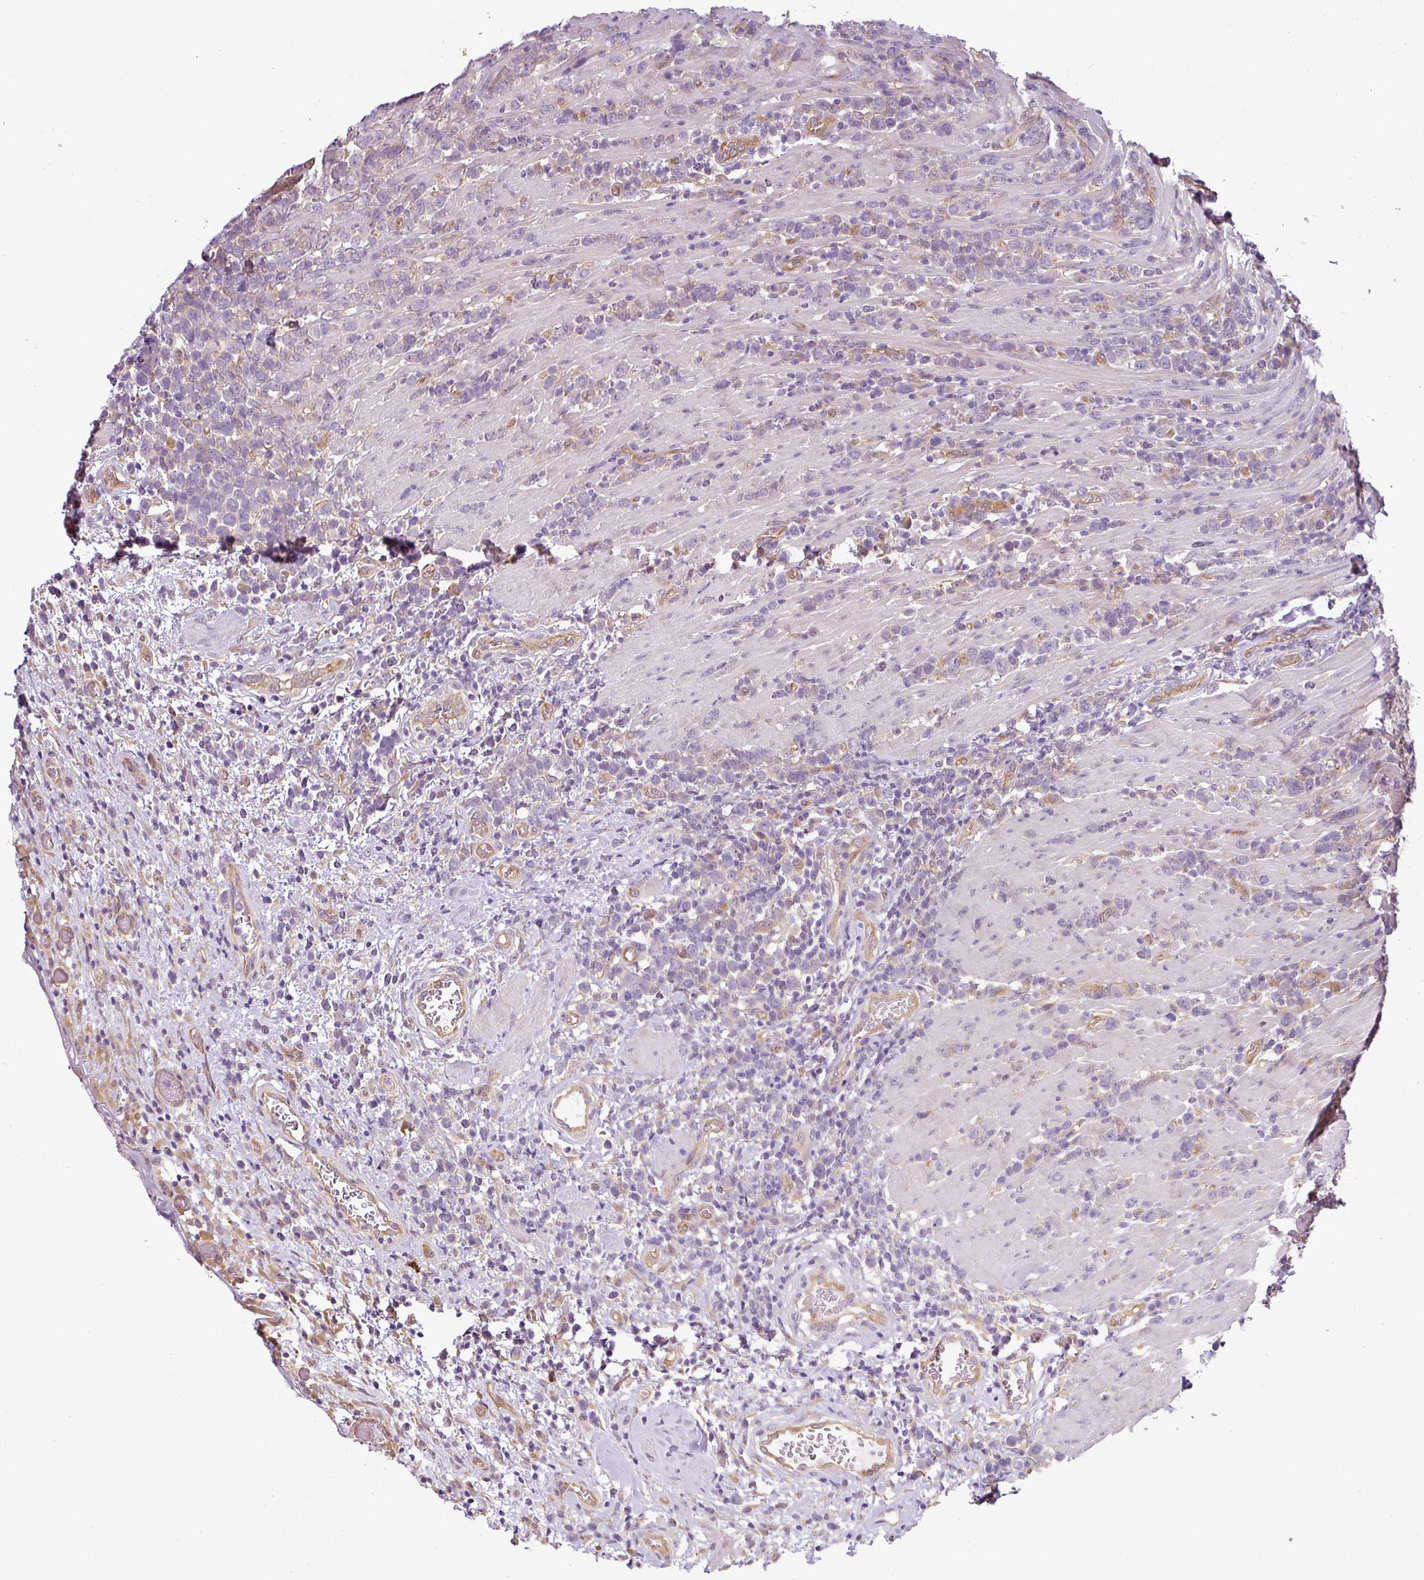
{"staining": {"intensity": "negative", "quantity": "none", "location": "none"}, "tissue": "lymphoma", "cell_type": "Tumor cells", "image_type": "cancer", "snomed": [{"axis": "morphology", "description": "Malignant lymphoma, non-Hodgkin's type, High grade"}, {"axis": "topography", "description": "Soft tissue"}], "caption": "Immunohistochemistry (IHC) photomicrograph of neoplastic tissue: human malignant lymphoma, non-Hodgkin's type (high-grade) stained with DAB (3,3'-diaminobenzidine) reveals no significant protein positivity in tumor cells. (DAB (3,3'-diaminobenzidine) IHC visualized using brightfield microscopy, high magnification).", "gene": "ANKRD18A", "patient": {"sex": "female", "age": 56}}